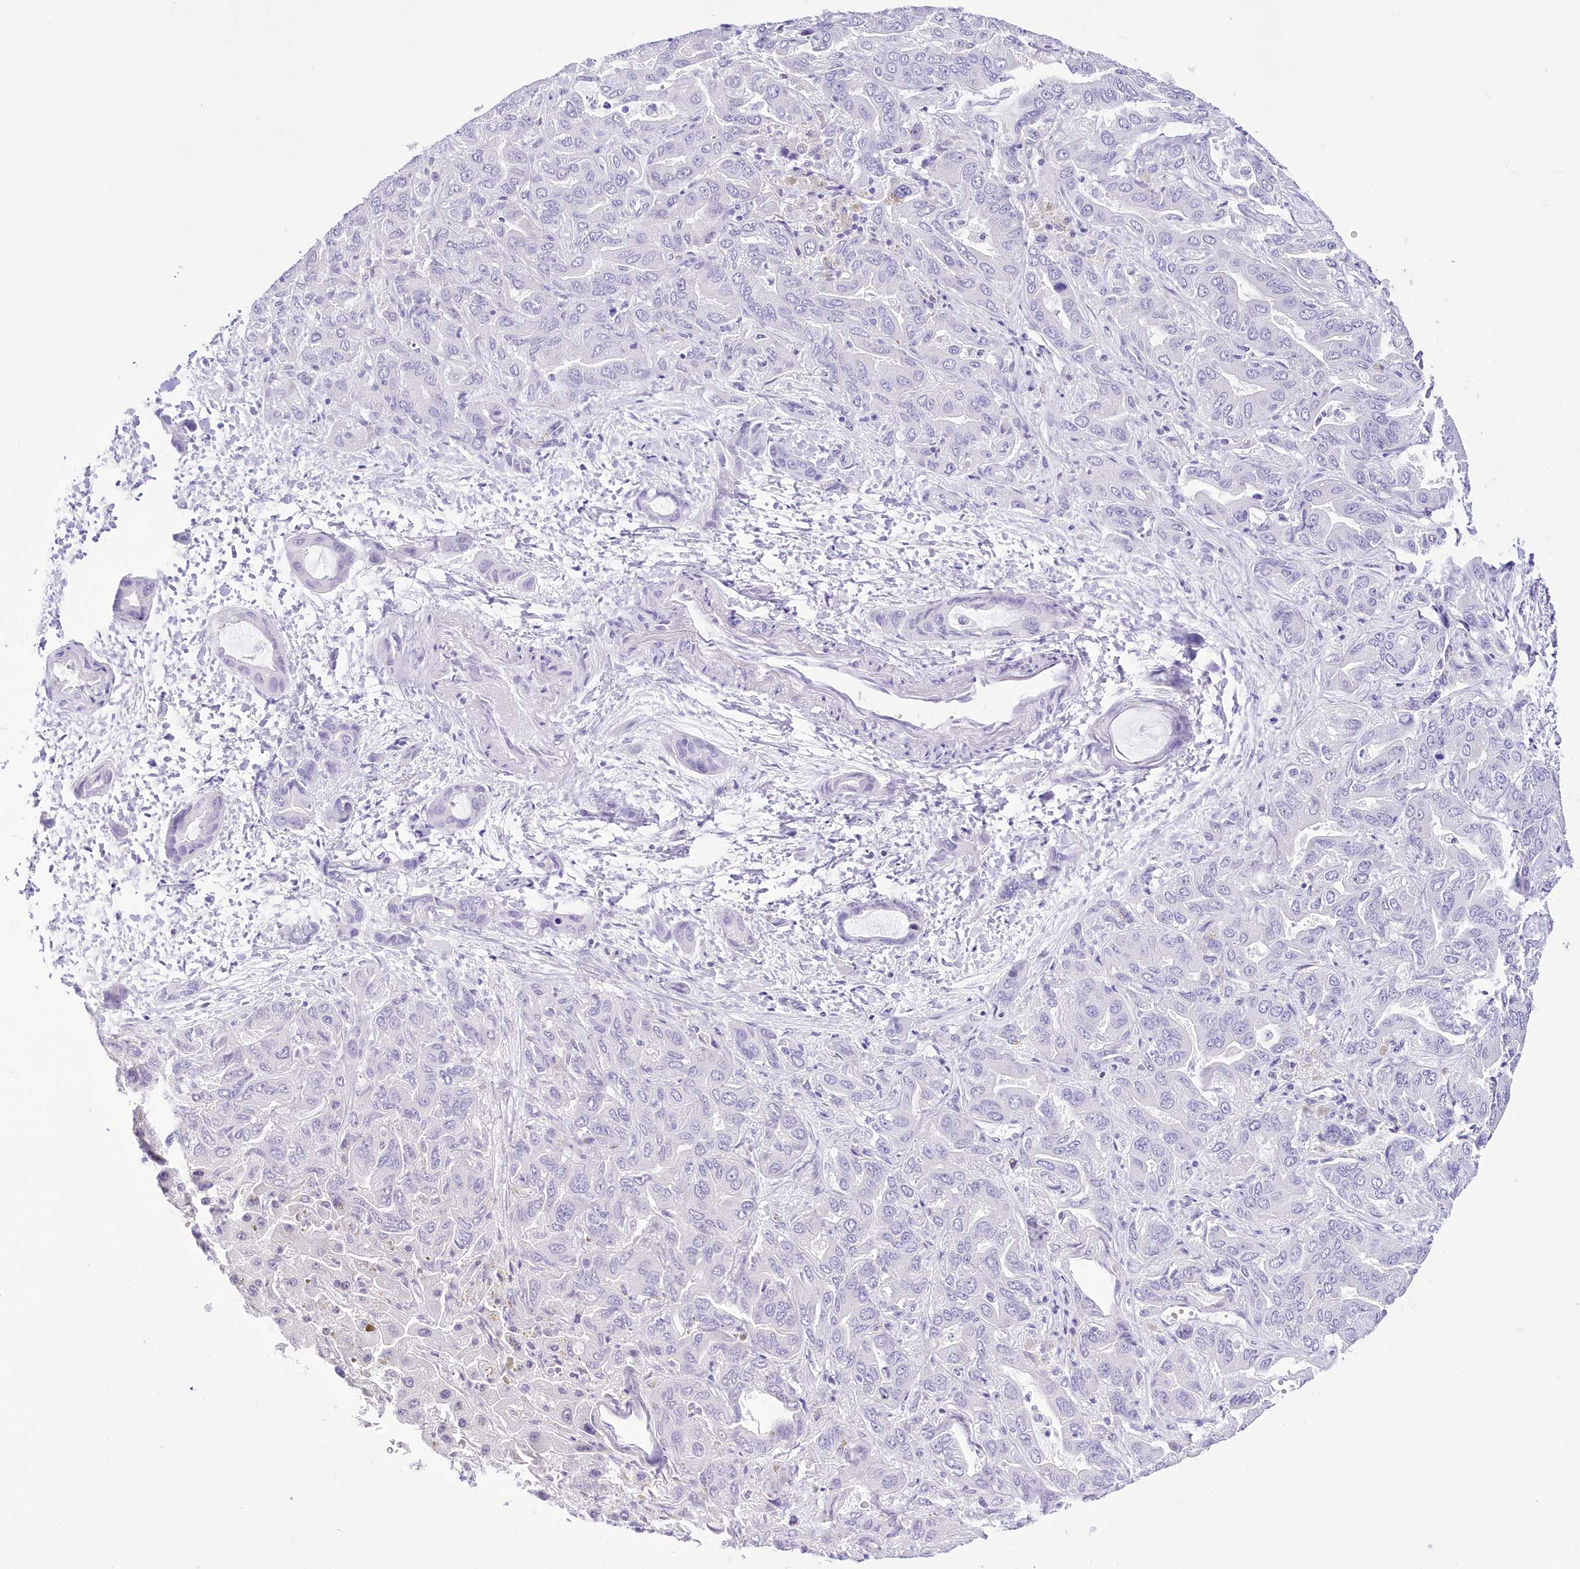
{"staining": {"intensity": "negative", "quantity": "none", "location": "none"}, "tissue": "liver cancer", "cell_type": "Tumor cells", "image_type": "cancer", "snomed": [{"axis": "morphology", "description": "Cholangiocarcinoma"}, {"axis": "topography", "description": "Liver"}], "caption": "Tumor cells show no significant positivity in cholangiocarcinoma (liver).", "gene": "UBA6", "patient": {"sex": "female", "age": 52}}